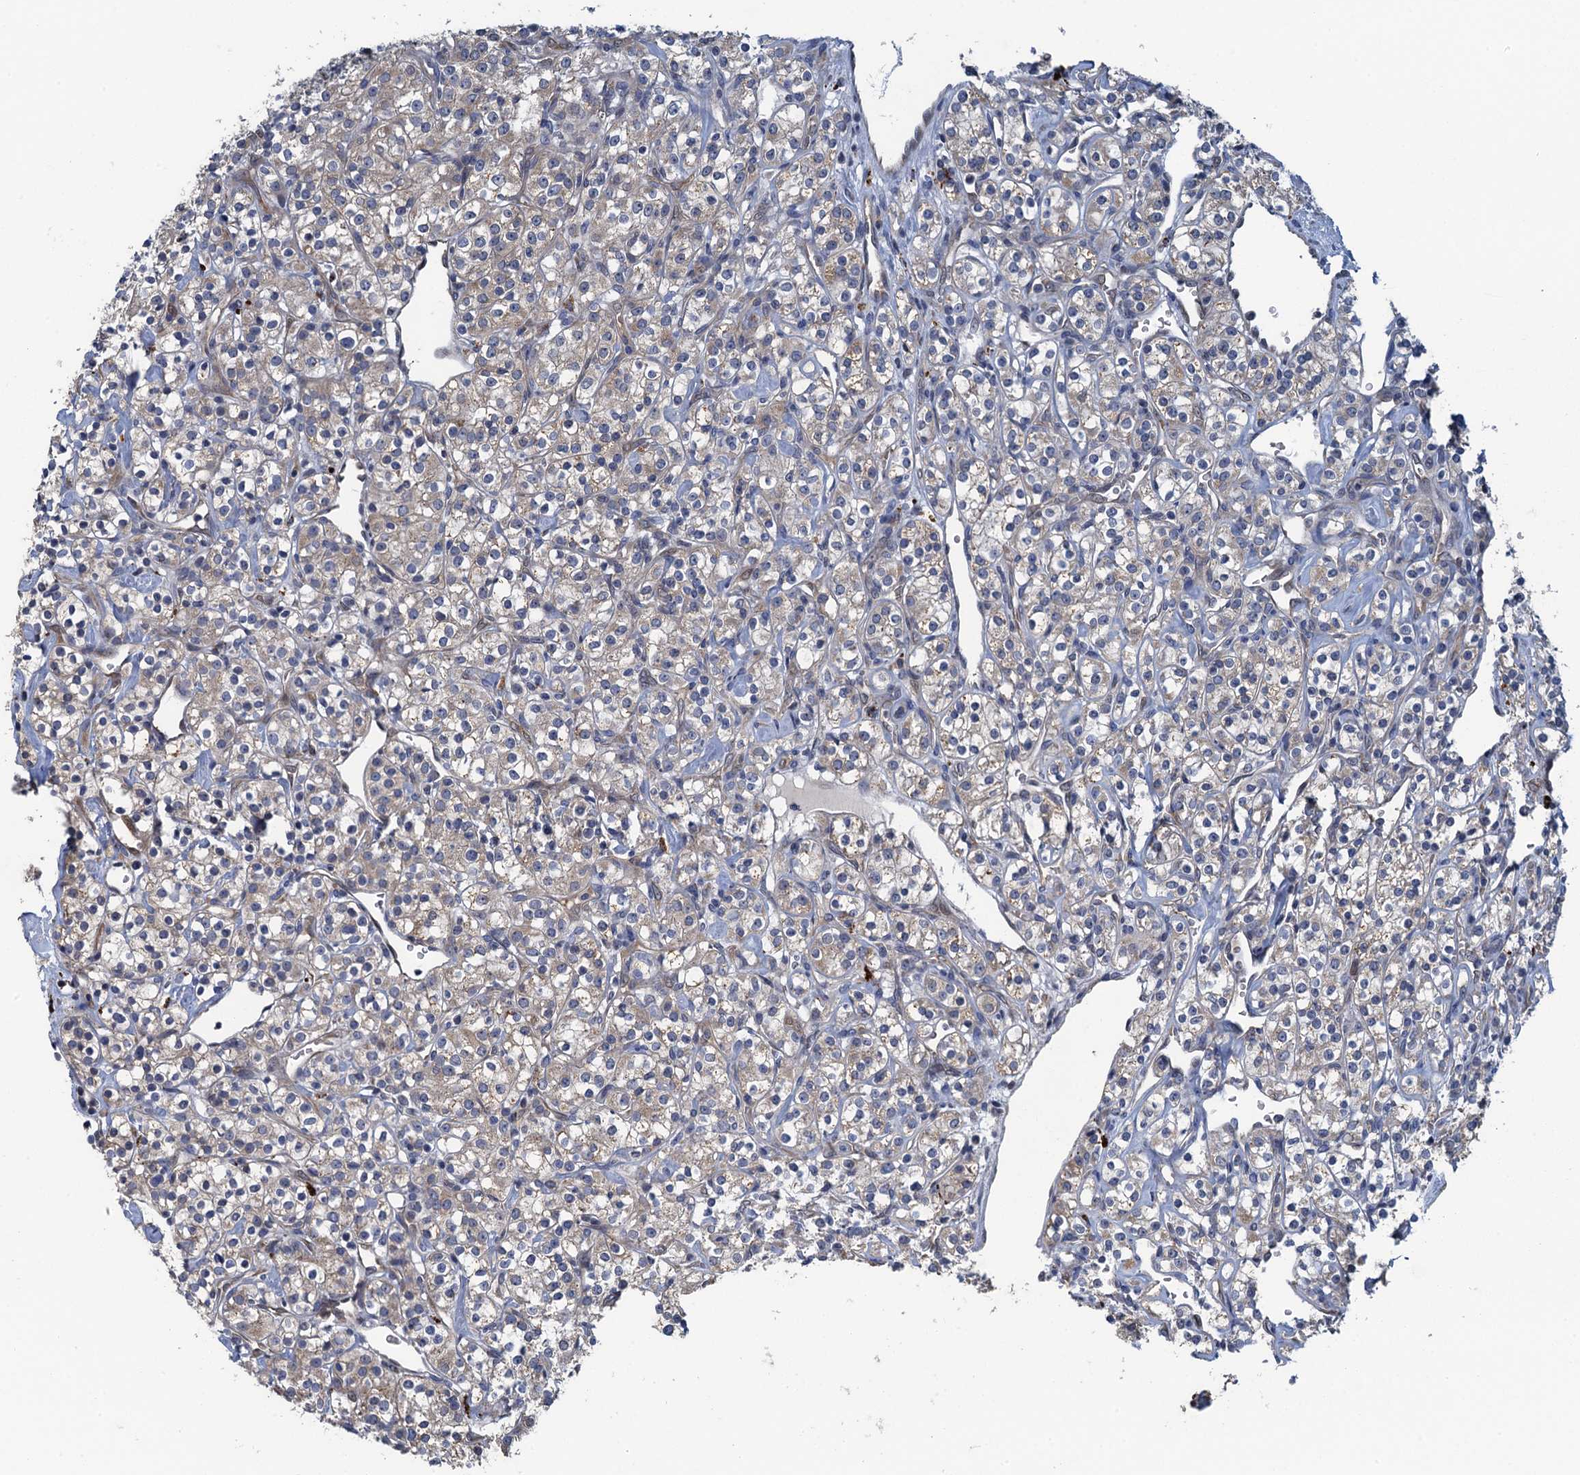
{"staining": {"intensity": "weak", "quantity": "25%-75%", "location": "cytoplasmic/membranous"}, "tissue": "renal cancer", "cell_type": "Tumor cells", "image_type": "cancer", "snomed": [{"axis": "morphology", "description": "Adenocarcinoma, NOS"}, {"axis": "topography", "description": "Kidney"}], "caption": "An image of adenocarcinoma (renal) stained for a protein displays weak cytoplasmic/membranous brown staining in tumor cells. Nuclei are stained in blue.", "gene": "KBTBD8", "patient": {"sex": "male", "age": 77}}